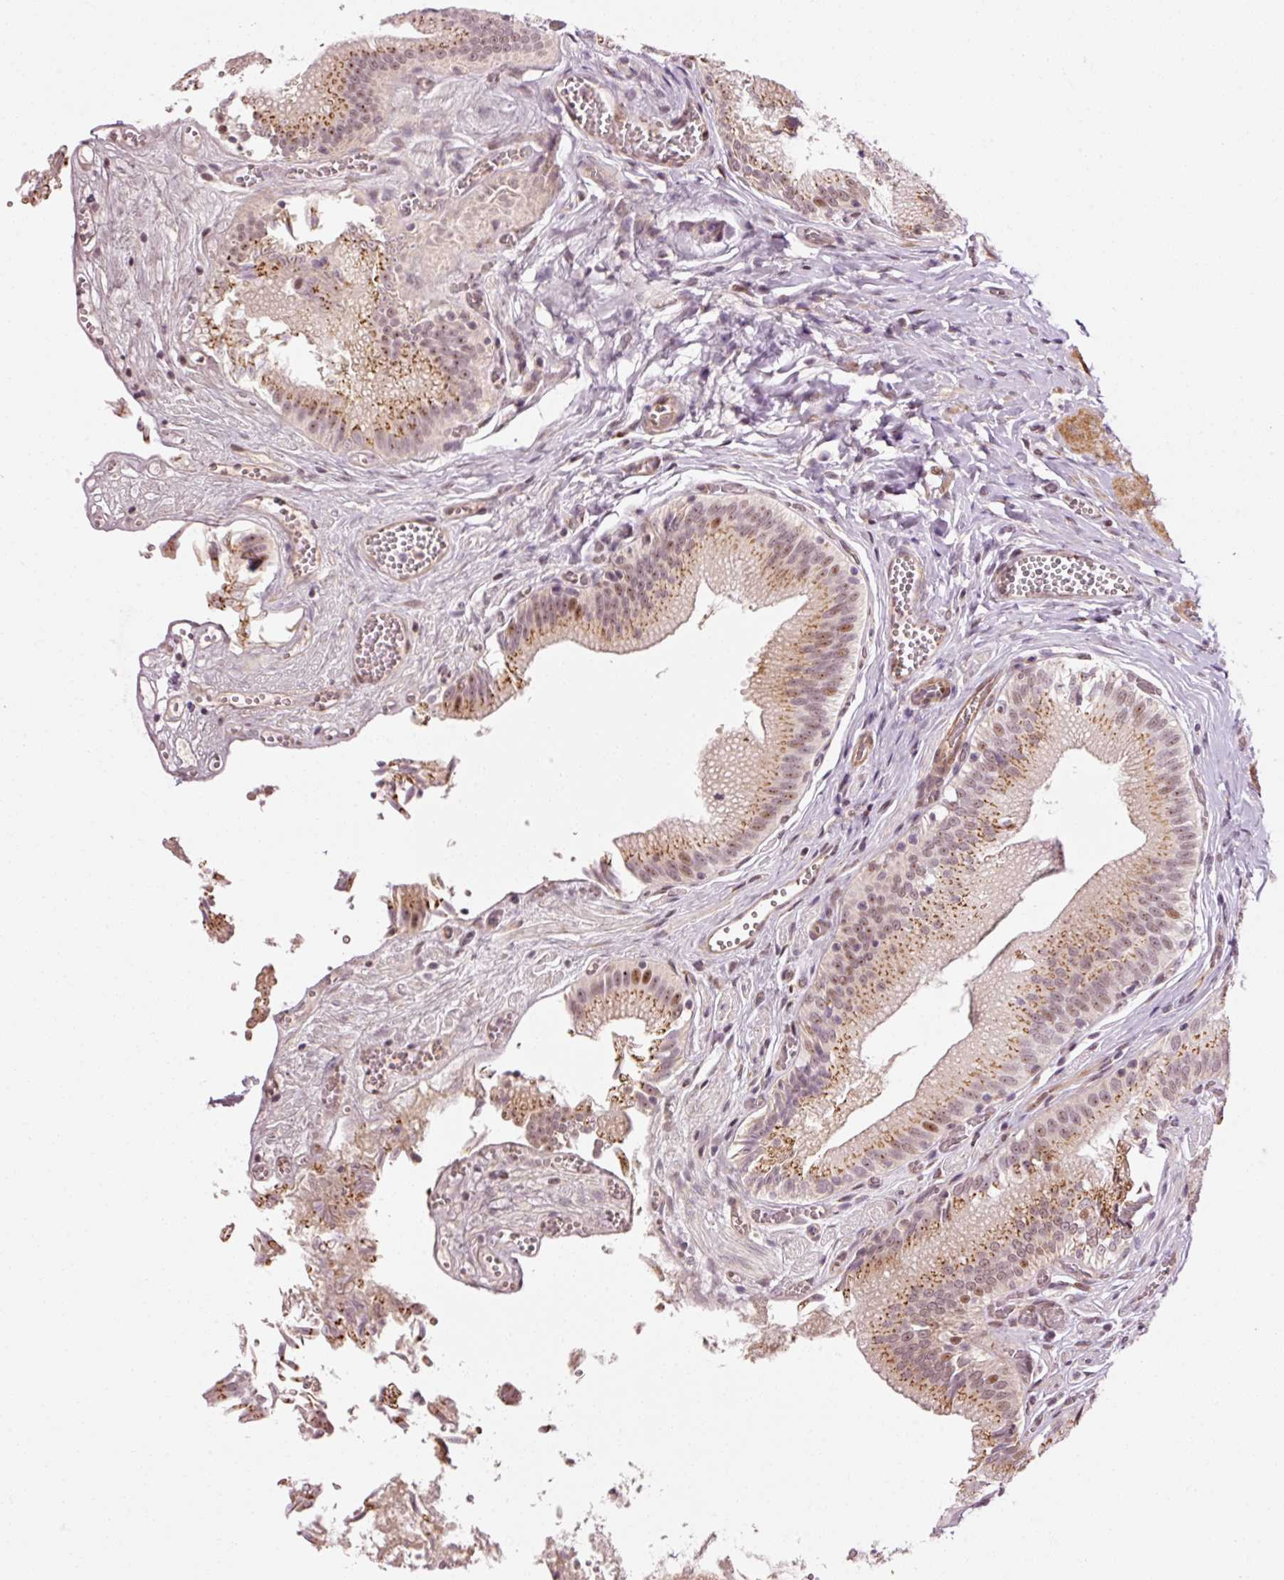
{"staining": {"intensity": "moderate", "quantity": ">75%", "location": "cytoplasmic/membranous,nuclear"}, "tissue": "gallbladder", "cell_type": "Glandular cells", "image_type": "normal", "snomed": [{"axis": "morphology", "description": "Normal tissue, NOS"}, {"axis": "topography", "description": "Gallbladder"}, {"axis": "topography", "description": "Peripheral nerve tissue"}], "caption": "Moderate cytoplasmic/membranous,nuclear staining is identified in about >75% of glandular cells in normal gallbladder.", "gene": "ANKRD20A1", "patient": {"sex": "male", "age": 17}}